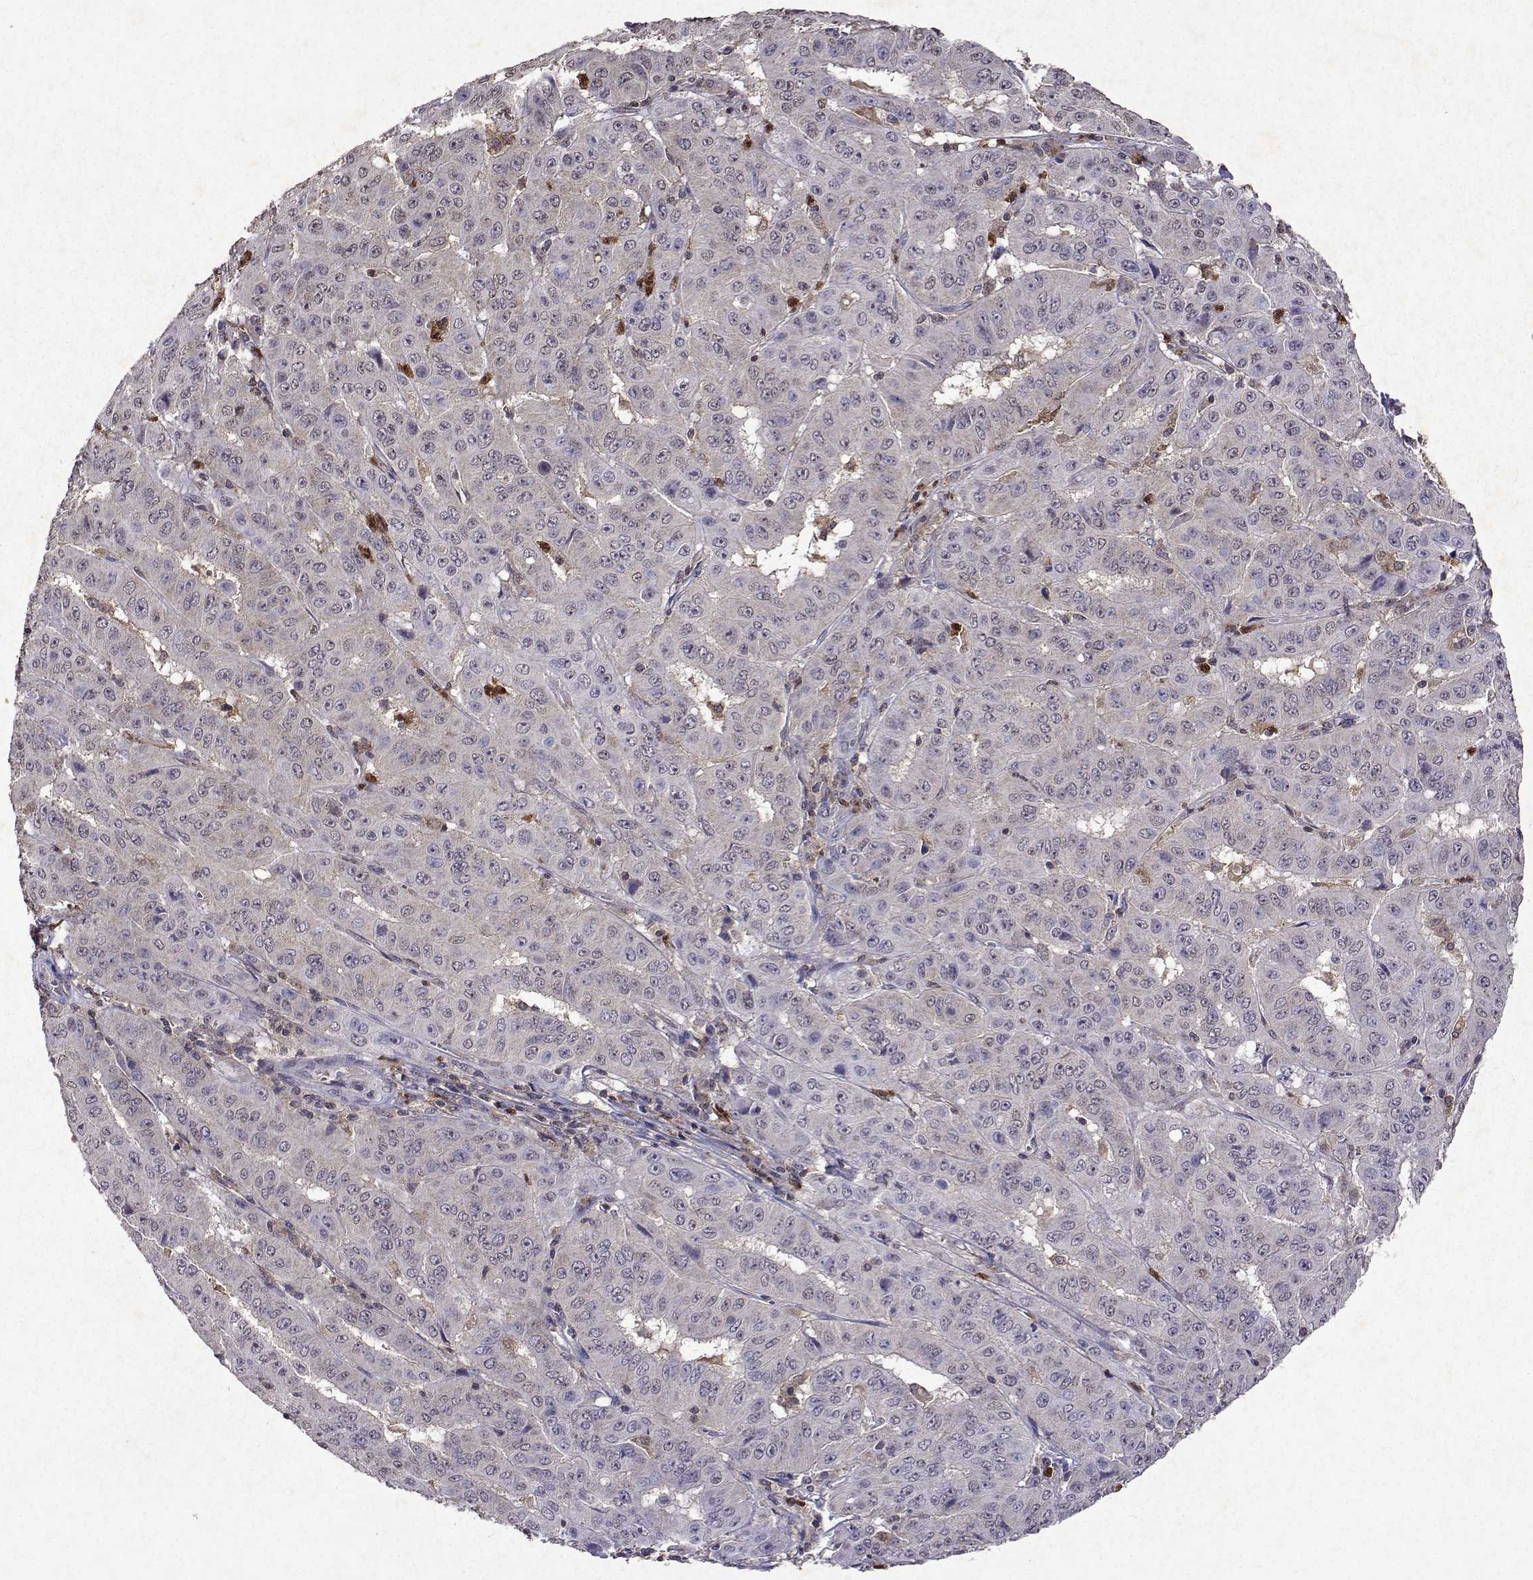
{"staining": {"intensity": "negative", "quantity": "none", "location": "none"}, "tissue": "pancreatic cancer", "cell_type": "Tumor cells", "image_type": "cancer", "snomed": [{"axis": "morphology", "description": "Adenocarcinoma, NOS"}, {"axis": "topography", "description": "Pancreas"}], "caption": "Immunohistochemistry of human adenocarcinoma (pancreatic) exhibits no staining in tumor cells.", "gene": "APAF1", "patient": {"sex": "male", "age": 63}}